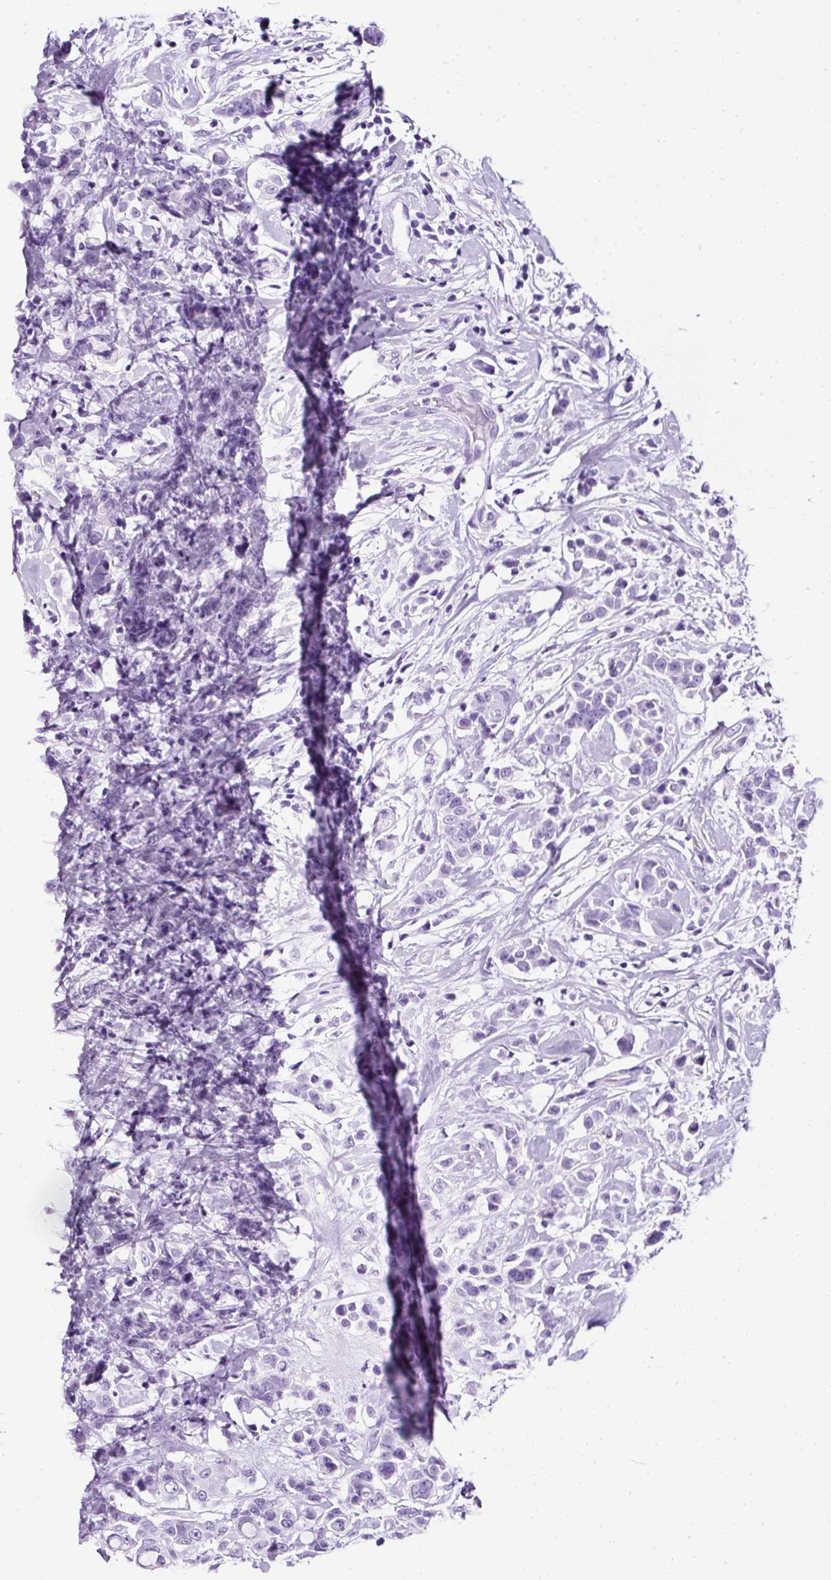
{"staining": {"intensity": "negative", "quantity": "none", "location": "none"}, "tissue": "breast cancer", "cell_type": "Tumor cells", "image_type": "cancer", "snomed": [{"axis": "morphology", "description": "Duct carcinoma"}, {"axis": "topography", "description": "Breast"}], "caption": "A micrograph of human breast cancer is negative for staining in tumor cells.", "gene": "NTS", "patient": {"sex": "female", "age": 27}}